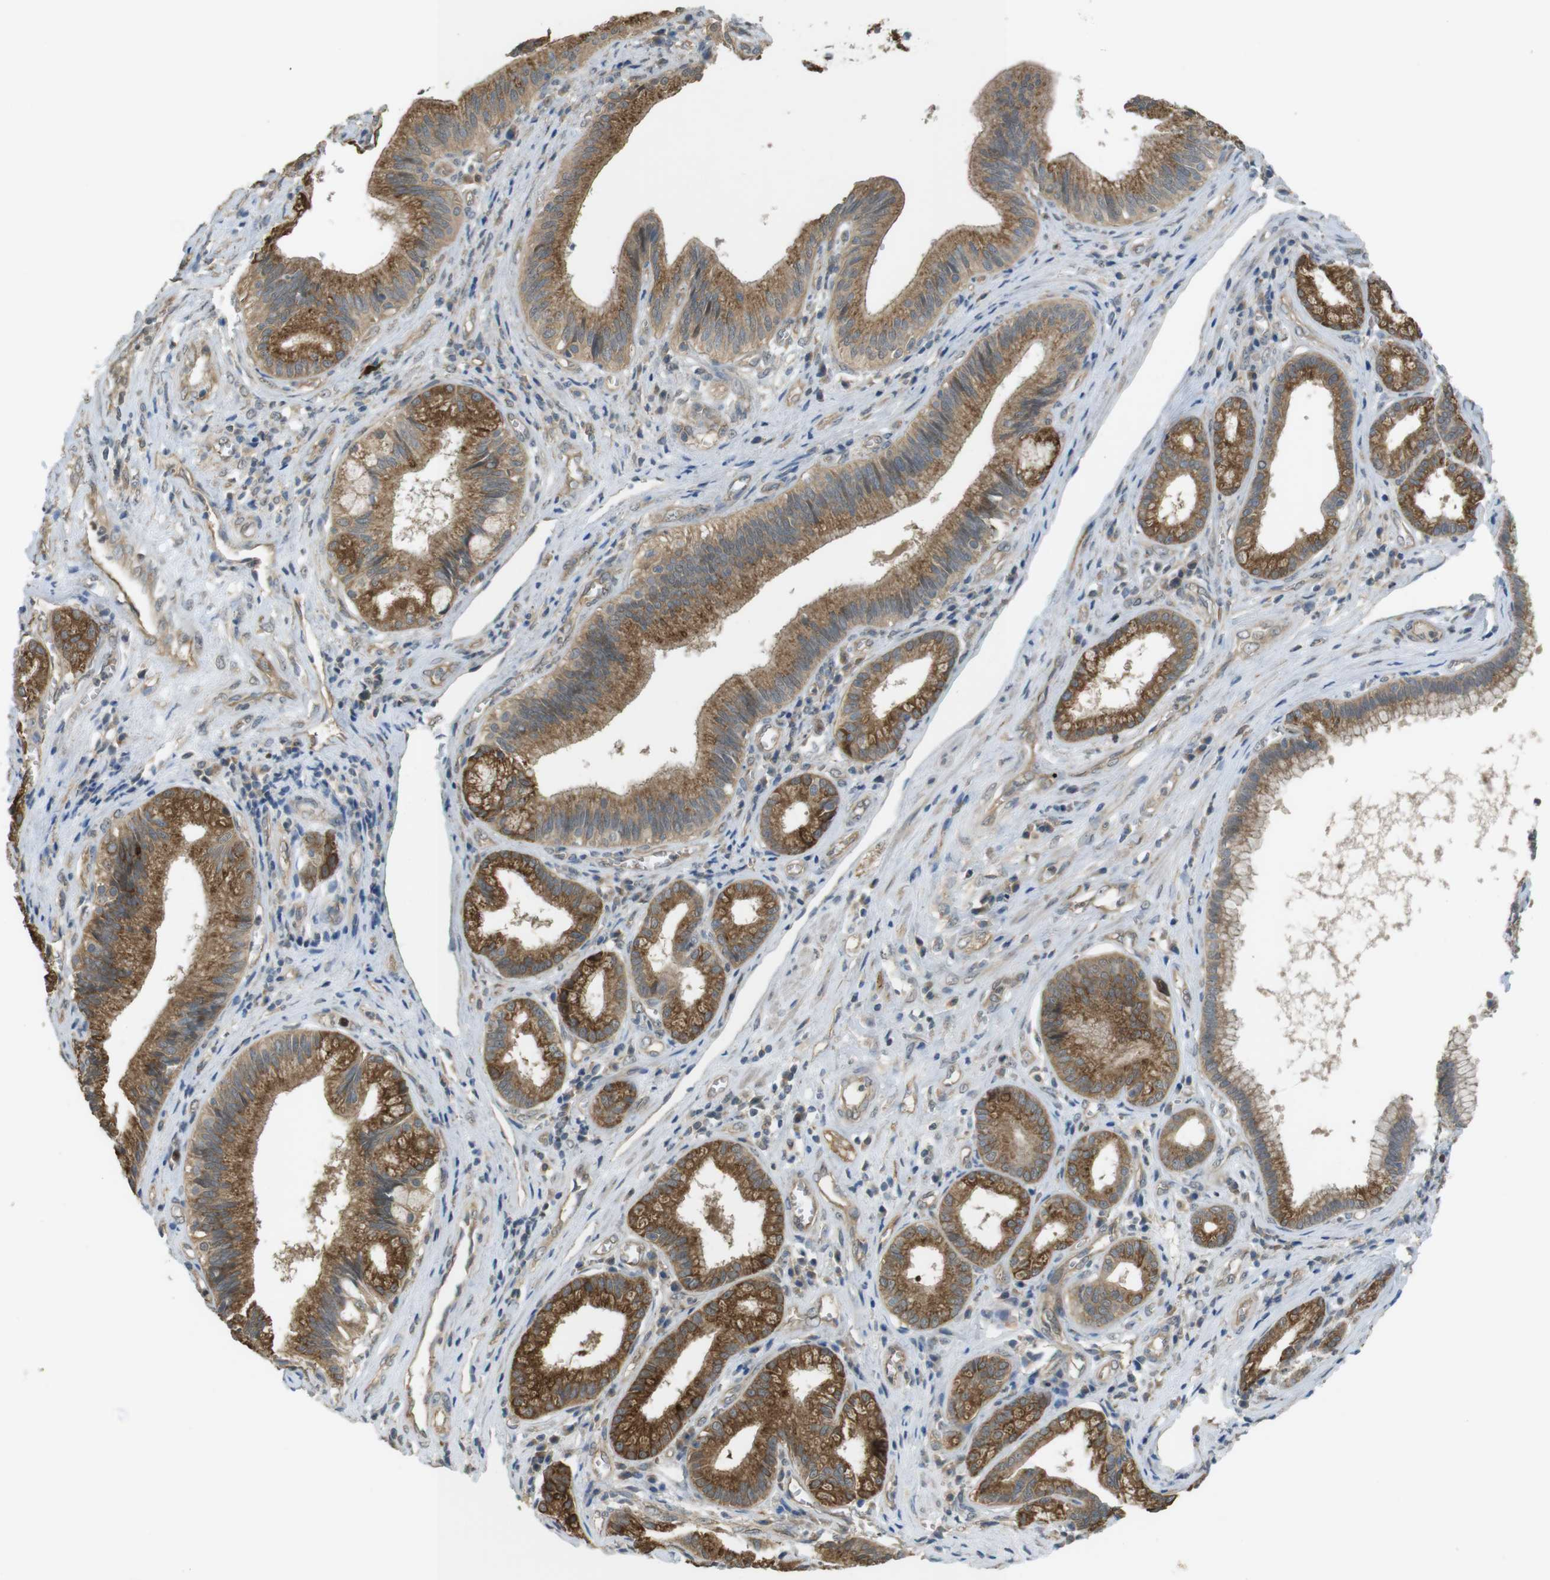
{"staining": {"intensity": "moderate", "quantity": ">75%", "location": "cytoplasmic/membranous"}, "tissue": "pancreatic cancer", "cell_type": "Tumor cells", "image_type": "cancer", "snomed": [{"axis": "morphology", "description": "Adenocarcinoma, NOS"}, {"axis": "topography", "description": "Pancreas"}], "caption": "Tumor cells reveal moderate cytoplasmic/membranous staining in approximately >75% of cells in pancreatic cancer. (Brightfield microscopy of DAB IHC at high magnification).", "gene": "ZDHHC20", "patient": {"sex": "female", "age": 75}}